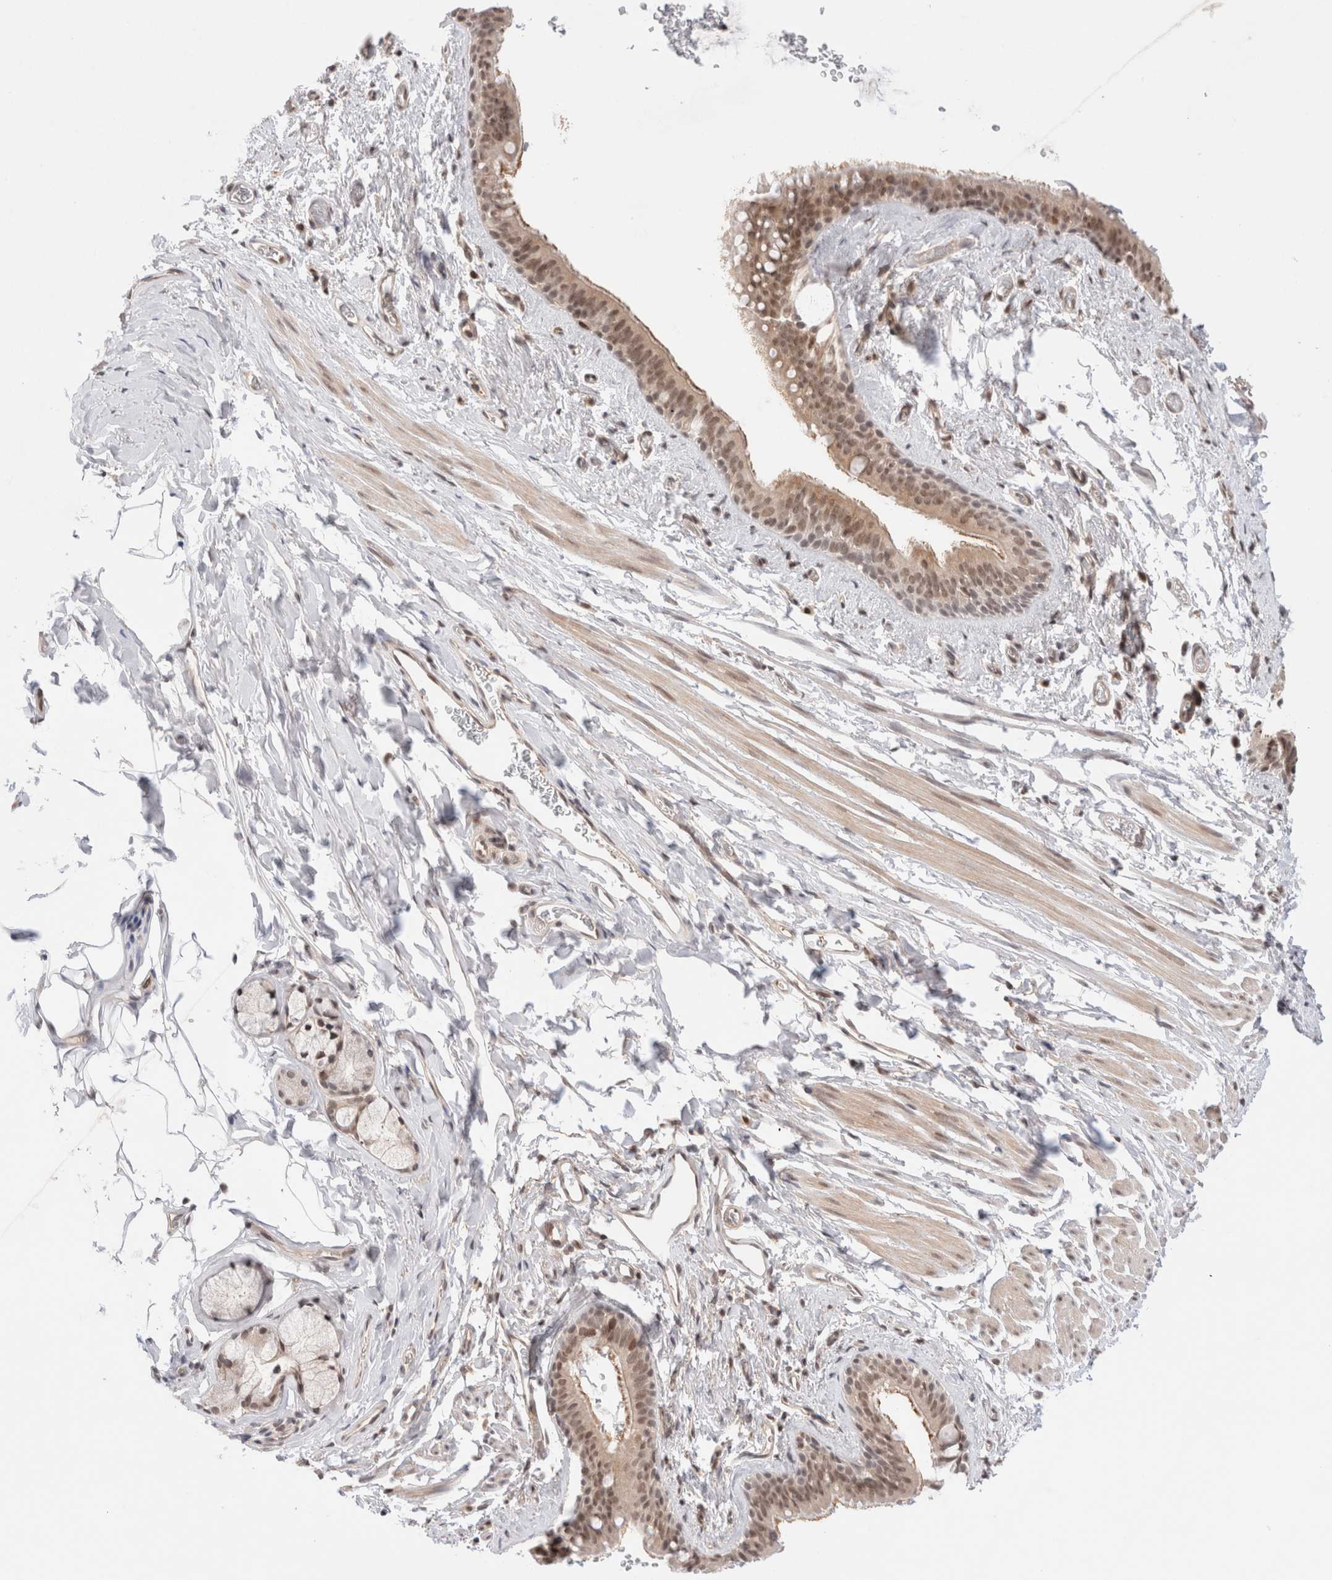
{"staining": {"intensity": "moderate", "quantity": ">75%", "location": "cytoplasmic/membranous,nuclear"}, "tissue": "bronchus", "cell_type": "Respiratory epithelial cells", "image_type": "normal", "snomed": [{"axis": "morphology", "description": "Normal tissue, NOS"}, {"axis": "topography", "description": "Cartilage tissue"}, {"axis": "topography", "description": "Bronchus"}, {"axis": "topography", "description": "Lung"}], "caption": "Immunohistochemistry (DAB) staining of benign human bronchus reveals moderate cytoplasmic/membranous,nuclear protein positivity in approximately >75% of respiratory epithelial cells.", "gene": "GATAD2A", "patient": {"sex": "male", "age": 64}}